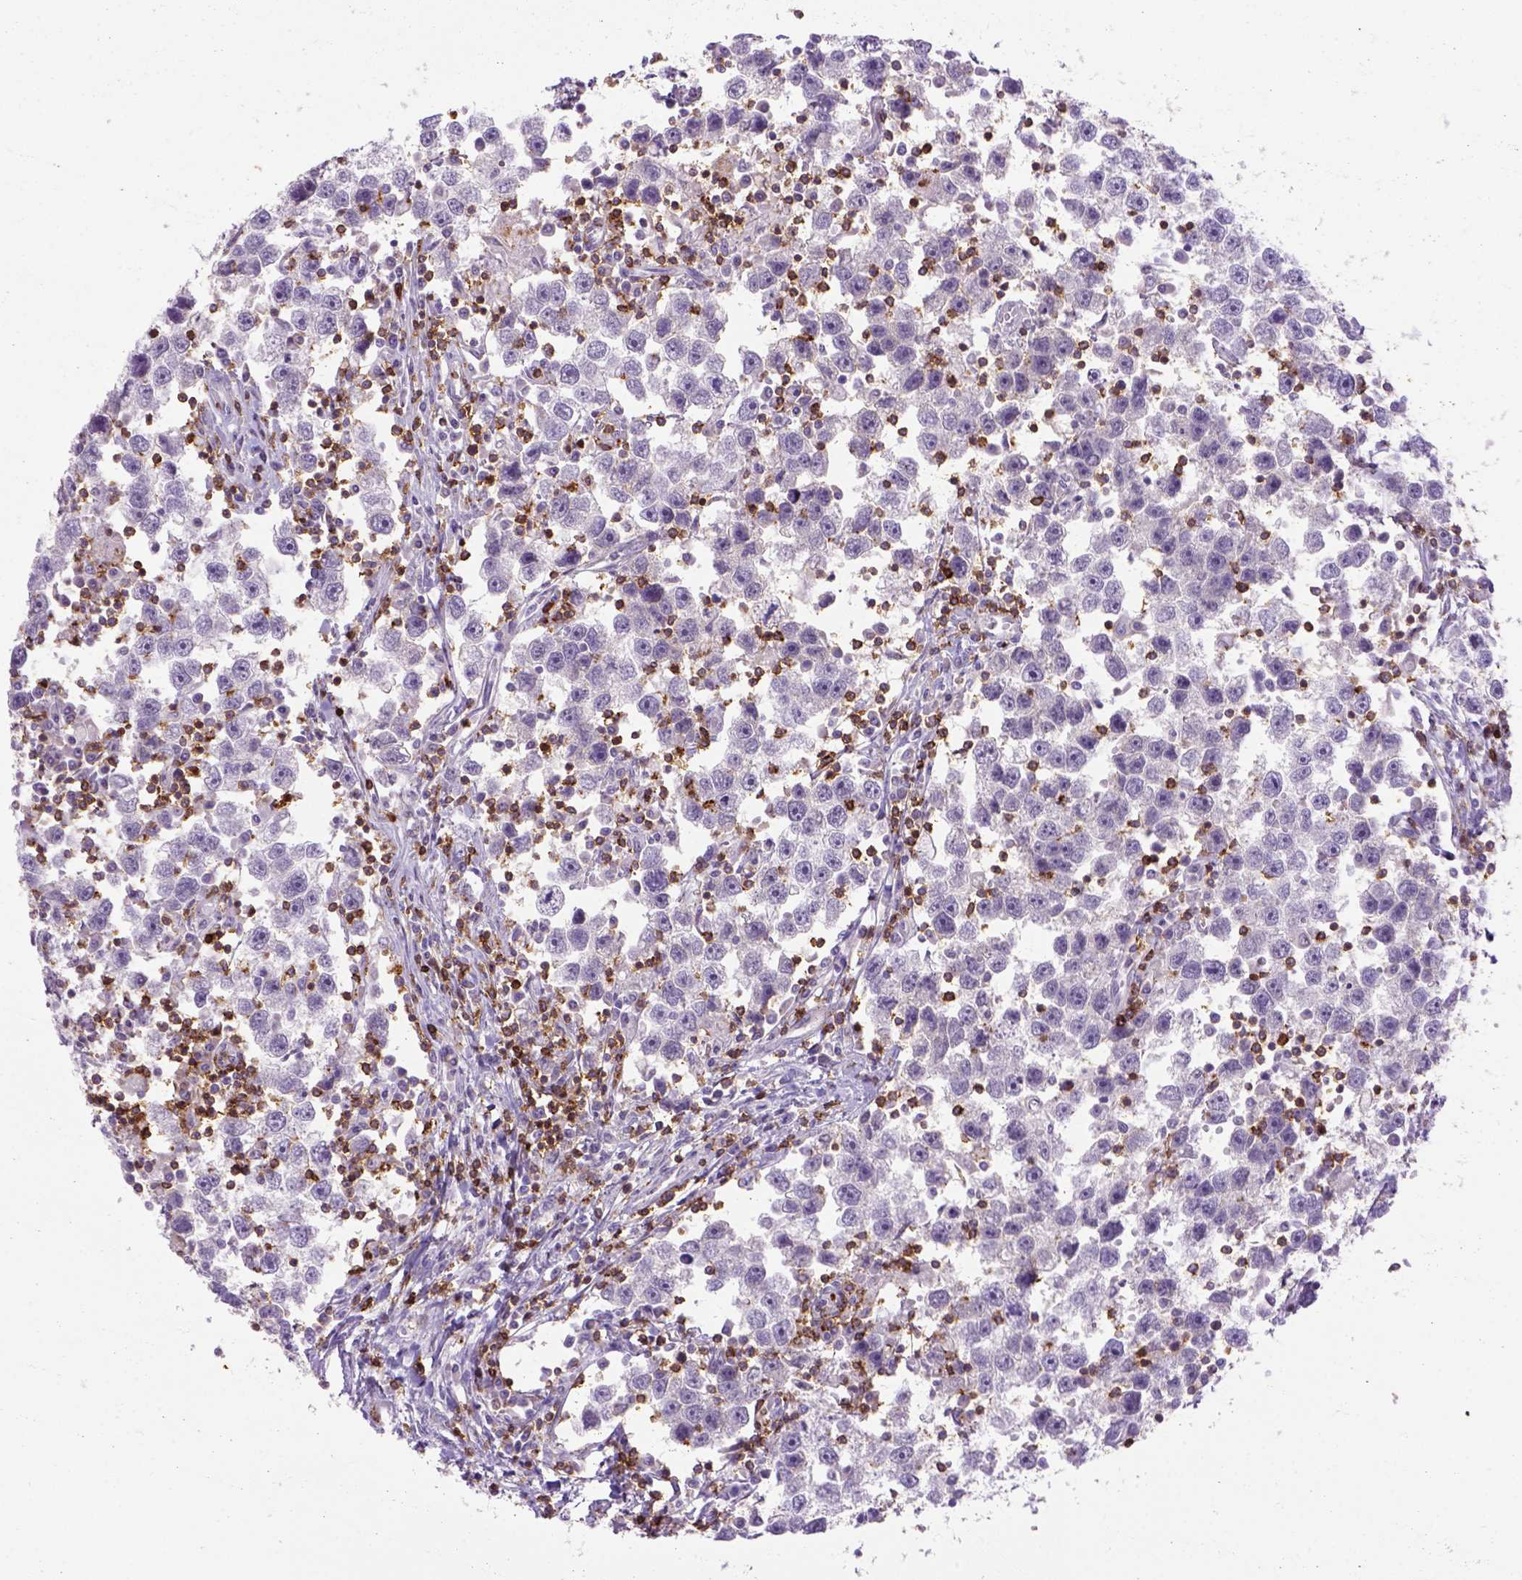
{"staining": {"intensity": "negative", "quantity": "none", "location": "none"}, "tissue": "testis cancer", "cell_type": "Tumor cells", "image_type": "cancer", "snomed": [{"axis": "morphology", "description": "Seminoma, NOS"}, {"axis": "topography", "description": "Testis"}], "caption": "Immunohistochemical staining of testis seminoma shows no significant positivity in tumor cells.", "gene": "CD3E", "patient": {"sex": "male", "age": 30}}